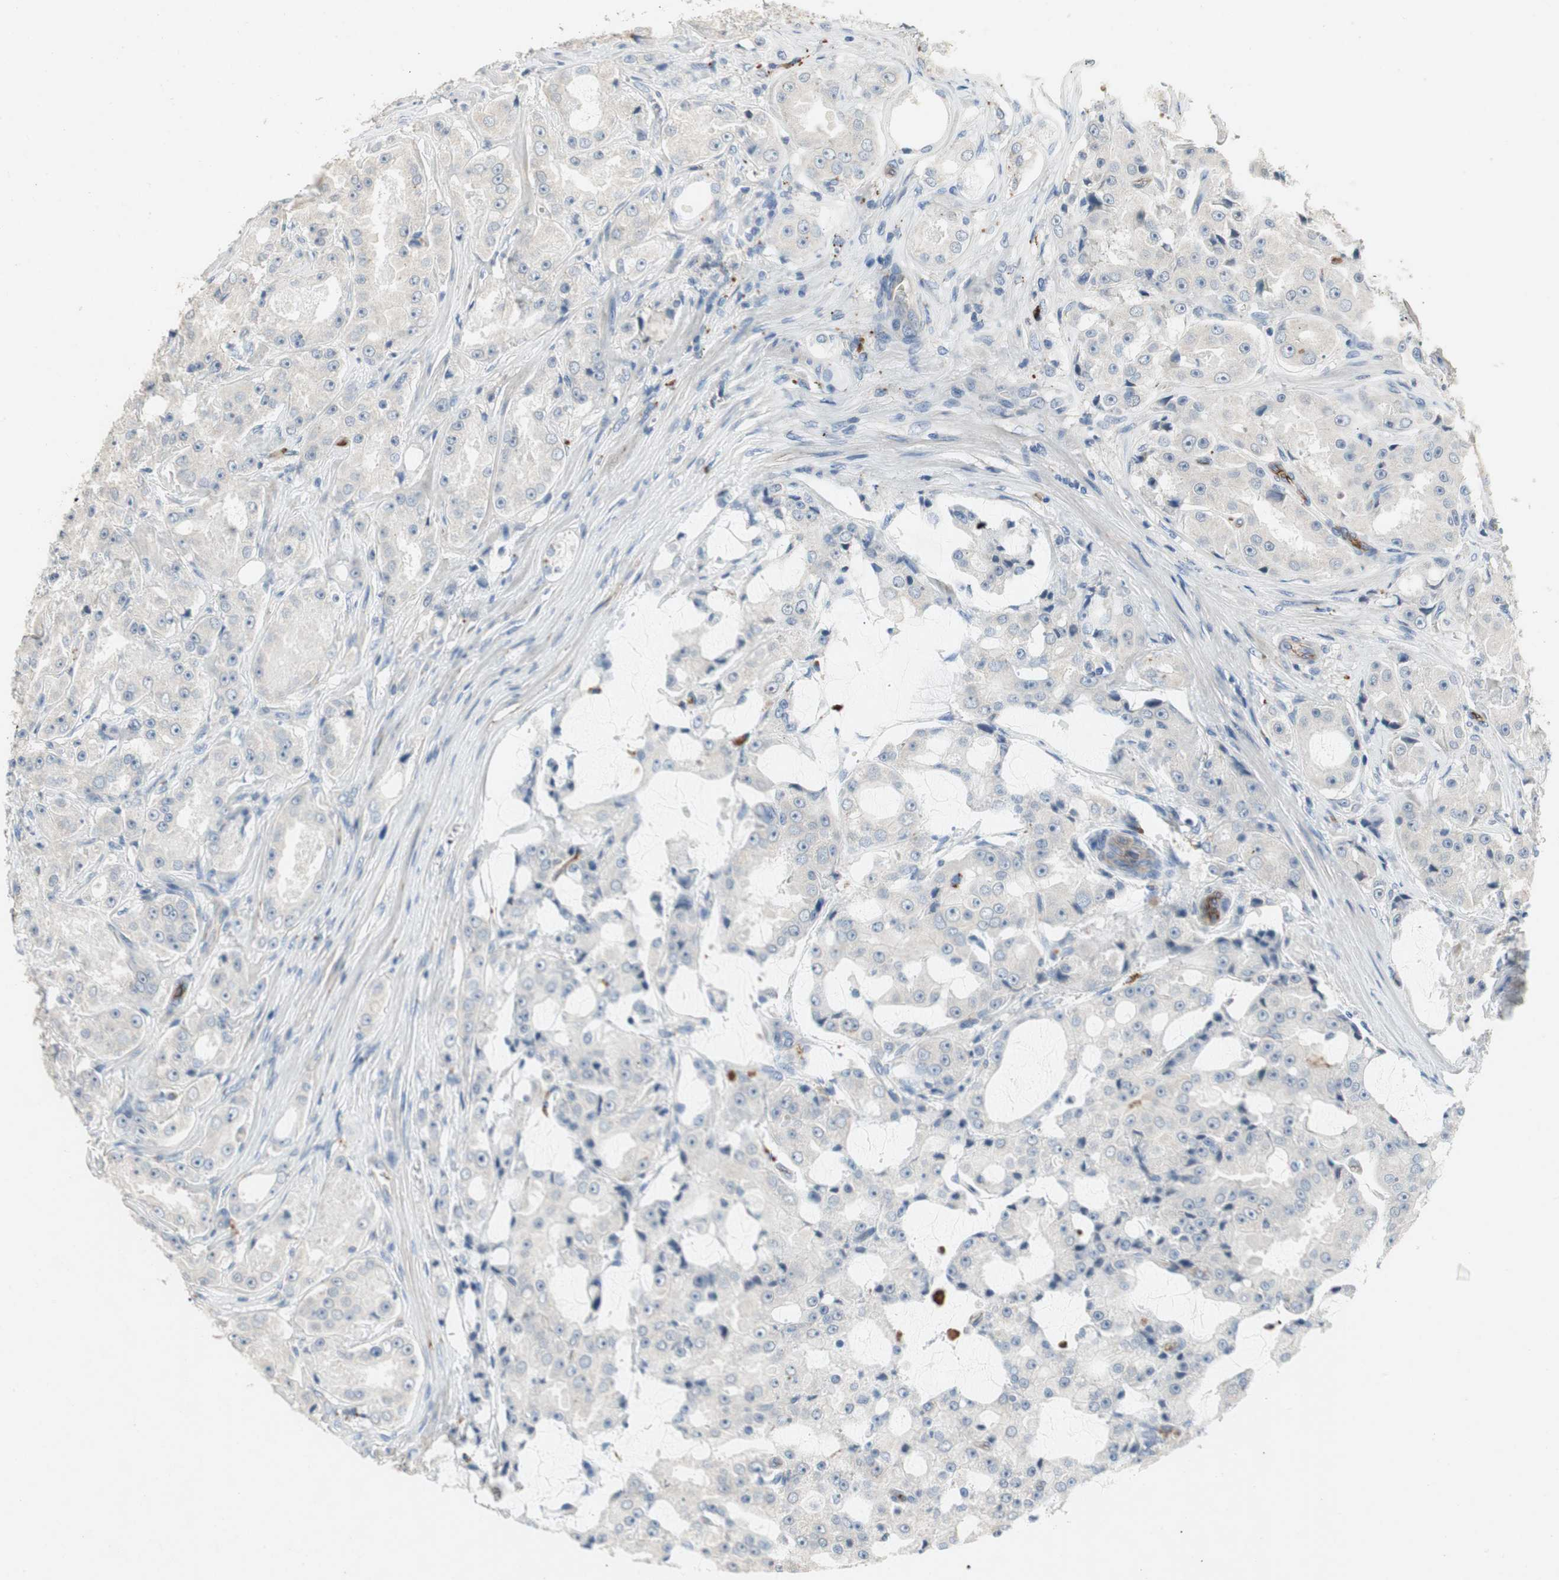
{"staining": {"intensity": "negative", "quantity": "none", "location": "none"}, "tissue": "prostate cancer", "cell_type": "Tumor cells", "image_type": "cancer", "snomed": [{"axis": "morphology", "description": "Adenocarcinoma, High grade"}, {"axis": "topography", "description": "Prostate"}], "caption": "Tumor cells show no significant protein expression in prostate cancer (high-grade adenocarcinoma). Nuclei are stained in blue.", "gene": "ALPL", "patient": {"sex": "male", "age": 73}}